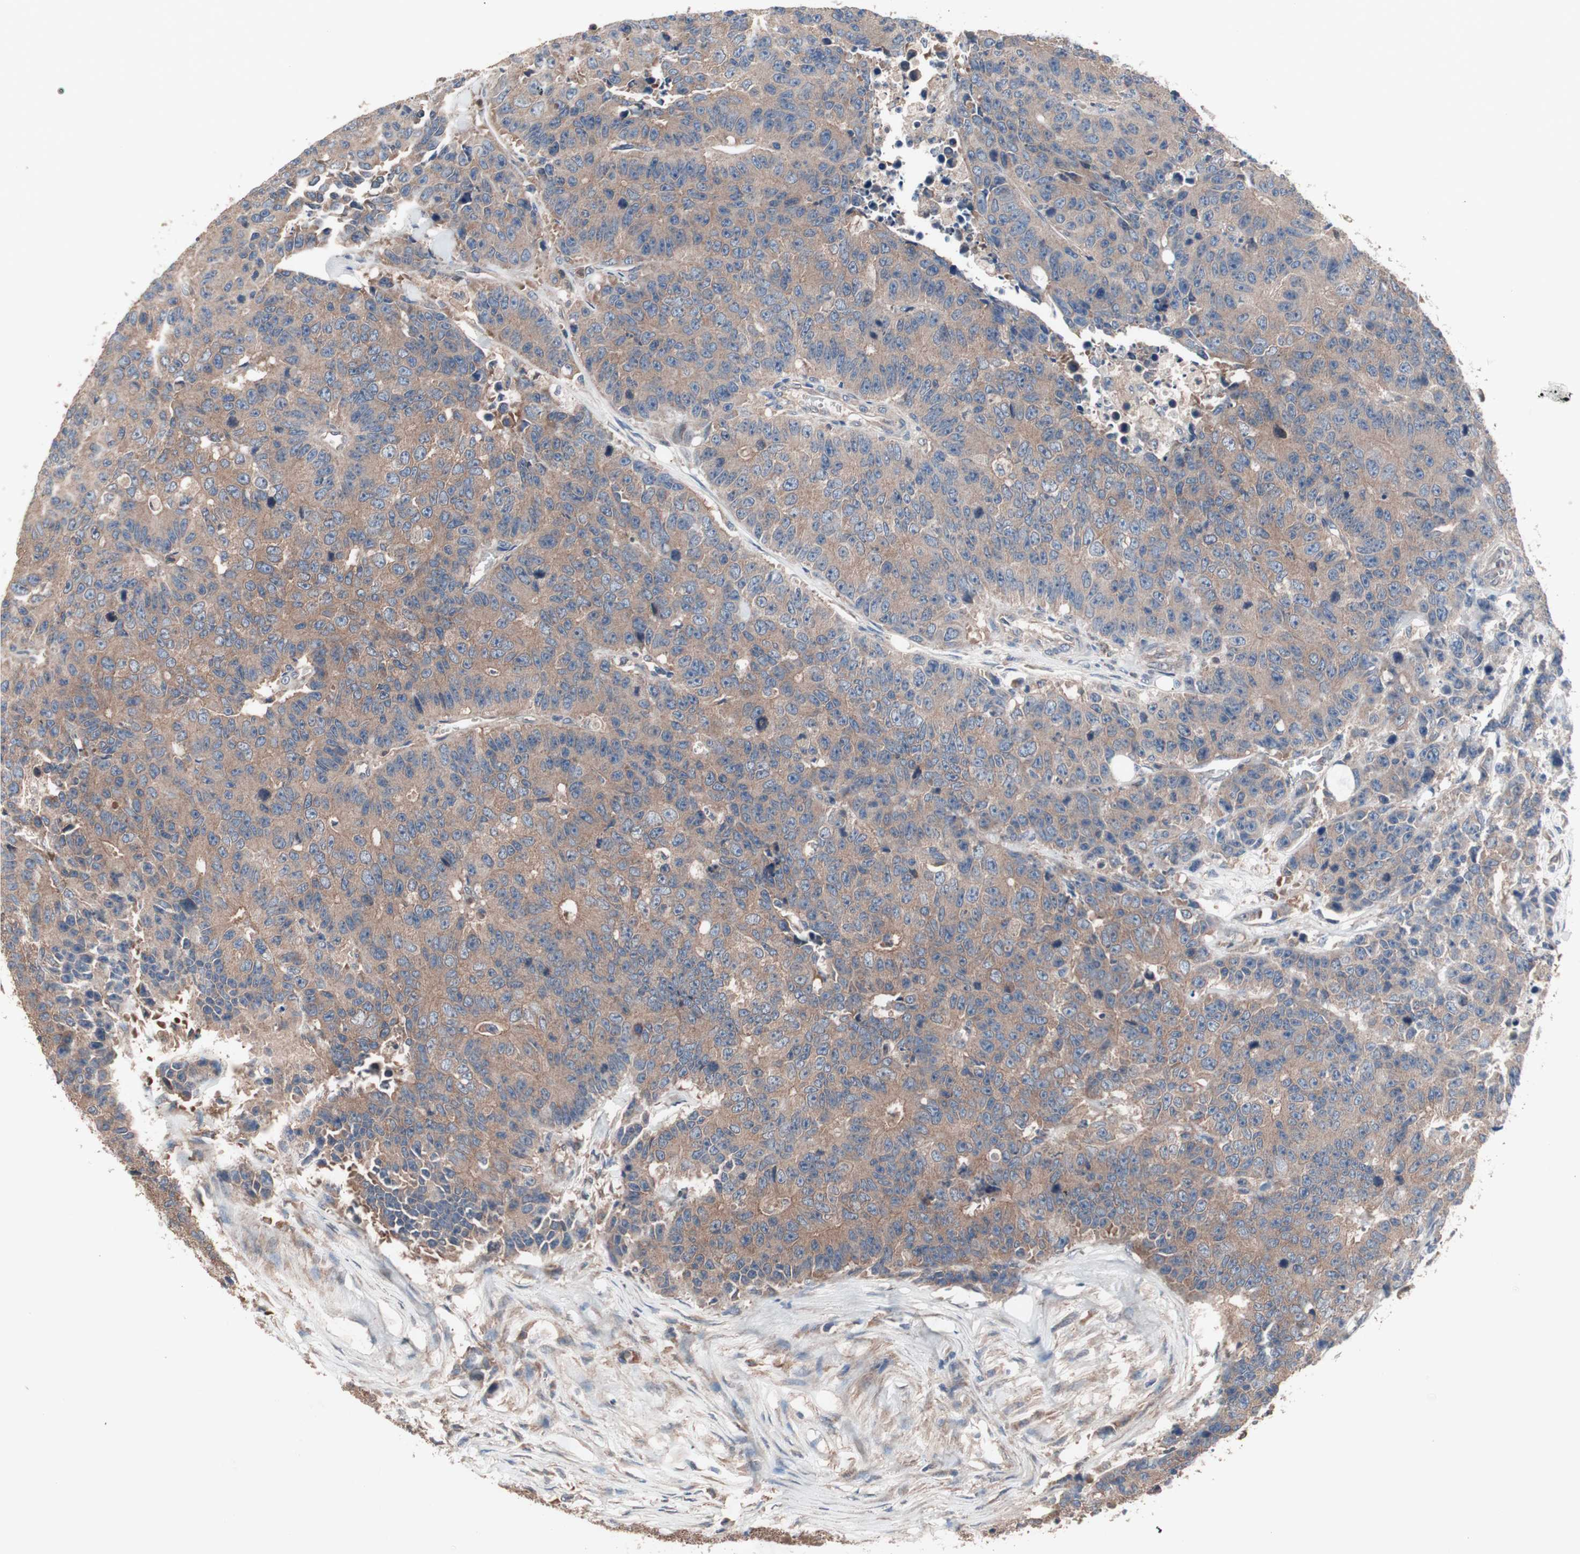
{"staining": {"intensity": "moderate", "quantity": ">75%", "location": "cytoplasmic/membranous"}, "tissue": "colorectal cancer", "cell_type": "Tumor cells", "image_type": "cancer", "snomed": [{"axis": "morphology", "description": "Adenocarcinoma, NOS"}, {"axis": "topography", "description": "Colon"}], "caption": "Brown immunohistochemical staining in colorectal adenocarcinoma exhibits moderate cytoplasmic/membranous expression in about >75% of tumor cells.", "gene": "ATG7", "patient": {"sex": "female", "age": 86}}